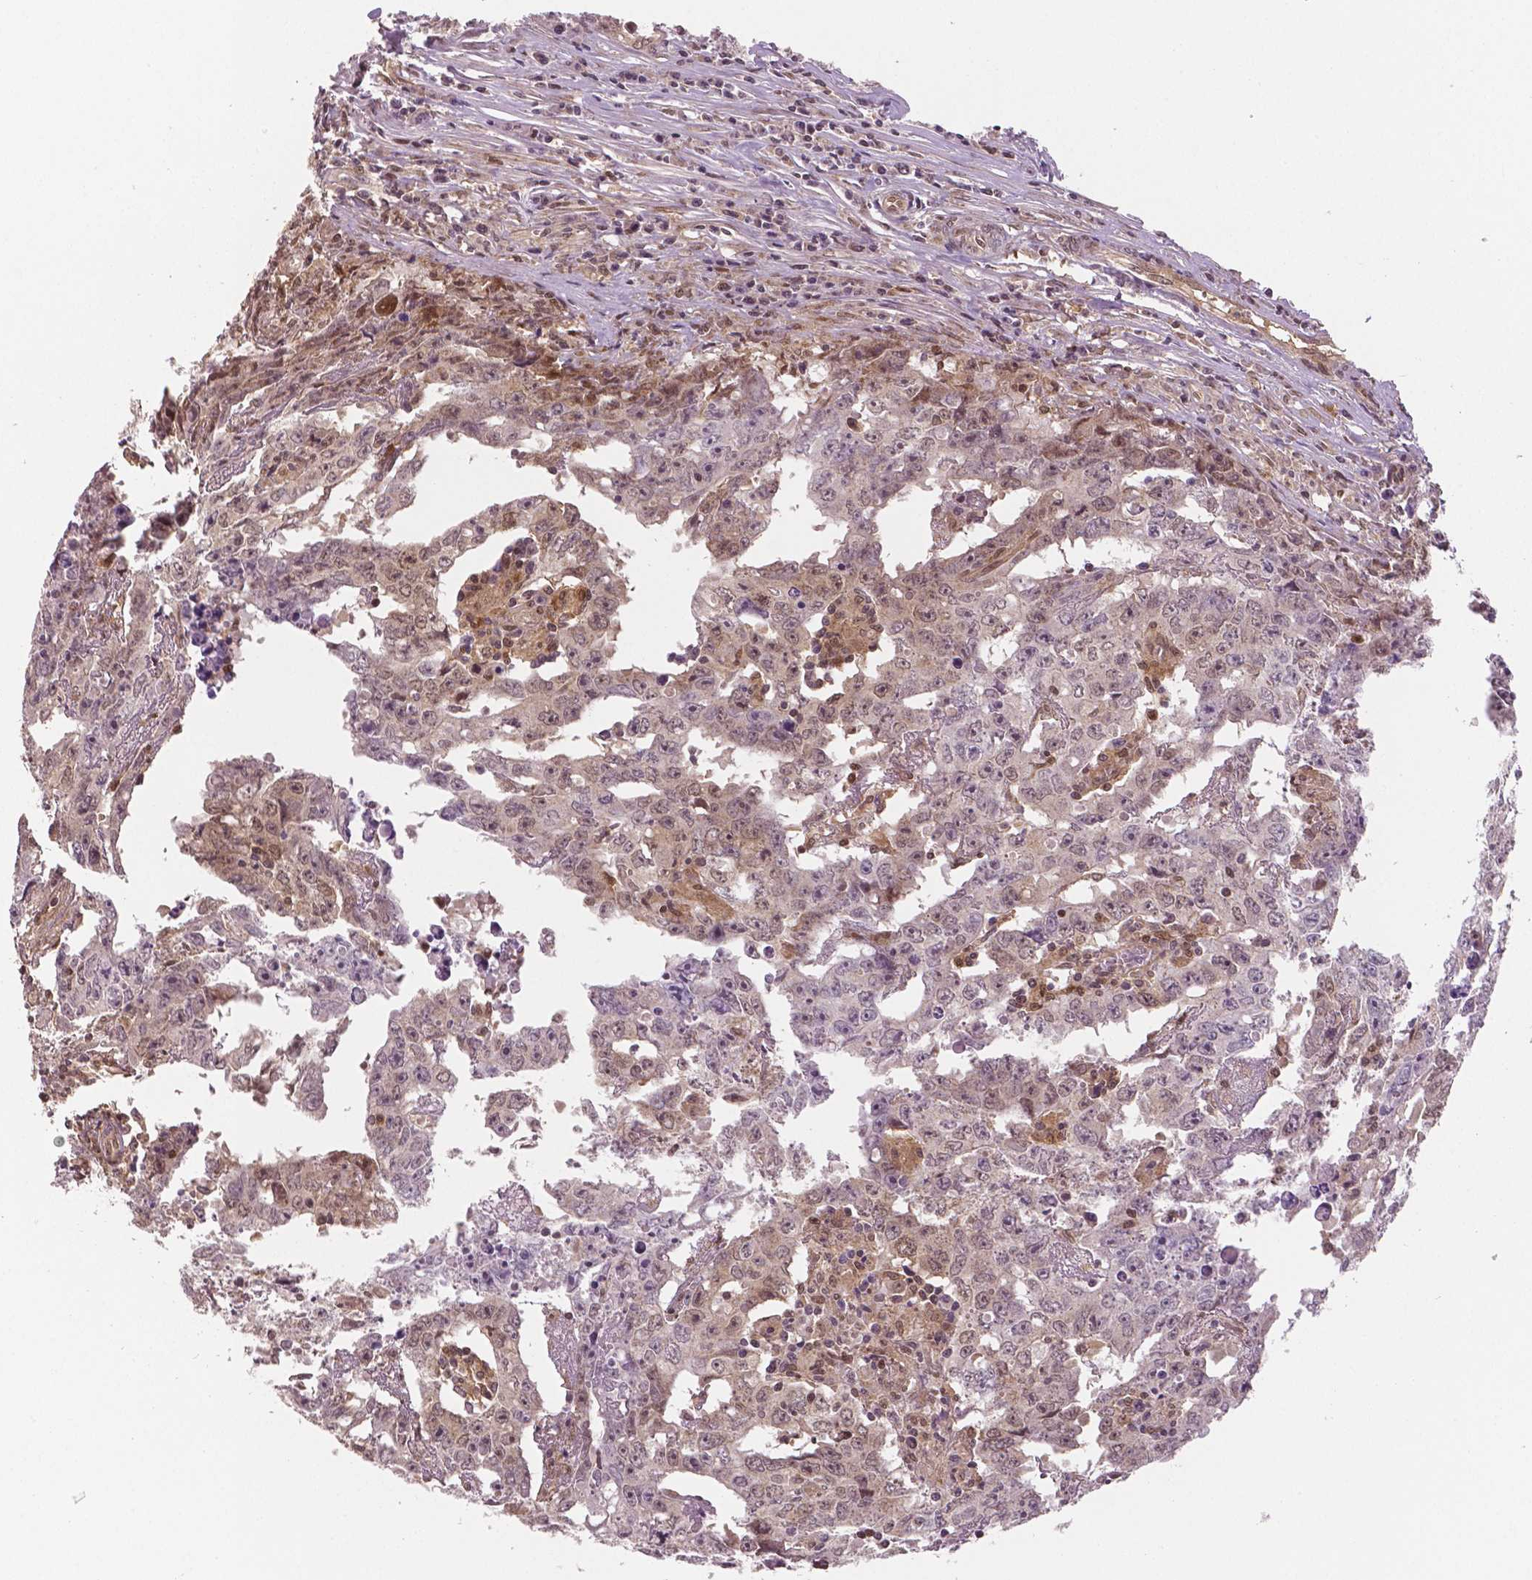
{"staining": {"intensity": "weak", "quantity": "25%-75%", "location": "cytoplasmic/membranous,nuclear"}, "tissue": "testis cancer", "cell_type": "Tumor cells", "image_type": "cancer", "snomed": [{"axis": "morphology", "description": "Carcinoma, Embryonal, NOS"}, {"axis": "topography", "description": "Testis"}], "caption": "A micrograph of embryonal carcinoma (testis) stained for a protein reveals weak cytoplasmic/membranous and nuclear brown staining in tumor cells. (DAB = brown stain, brightfield microscopy at high magnification).", "gene": "STAT3", "patient": {"sex": "male", "age": 22}}